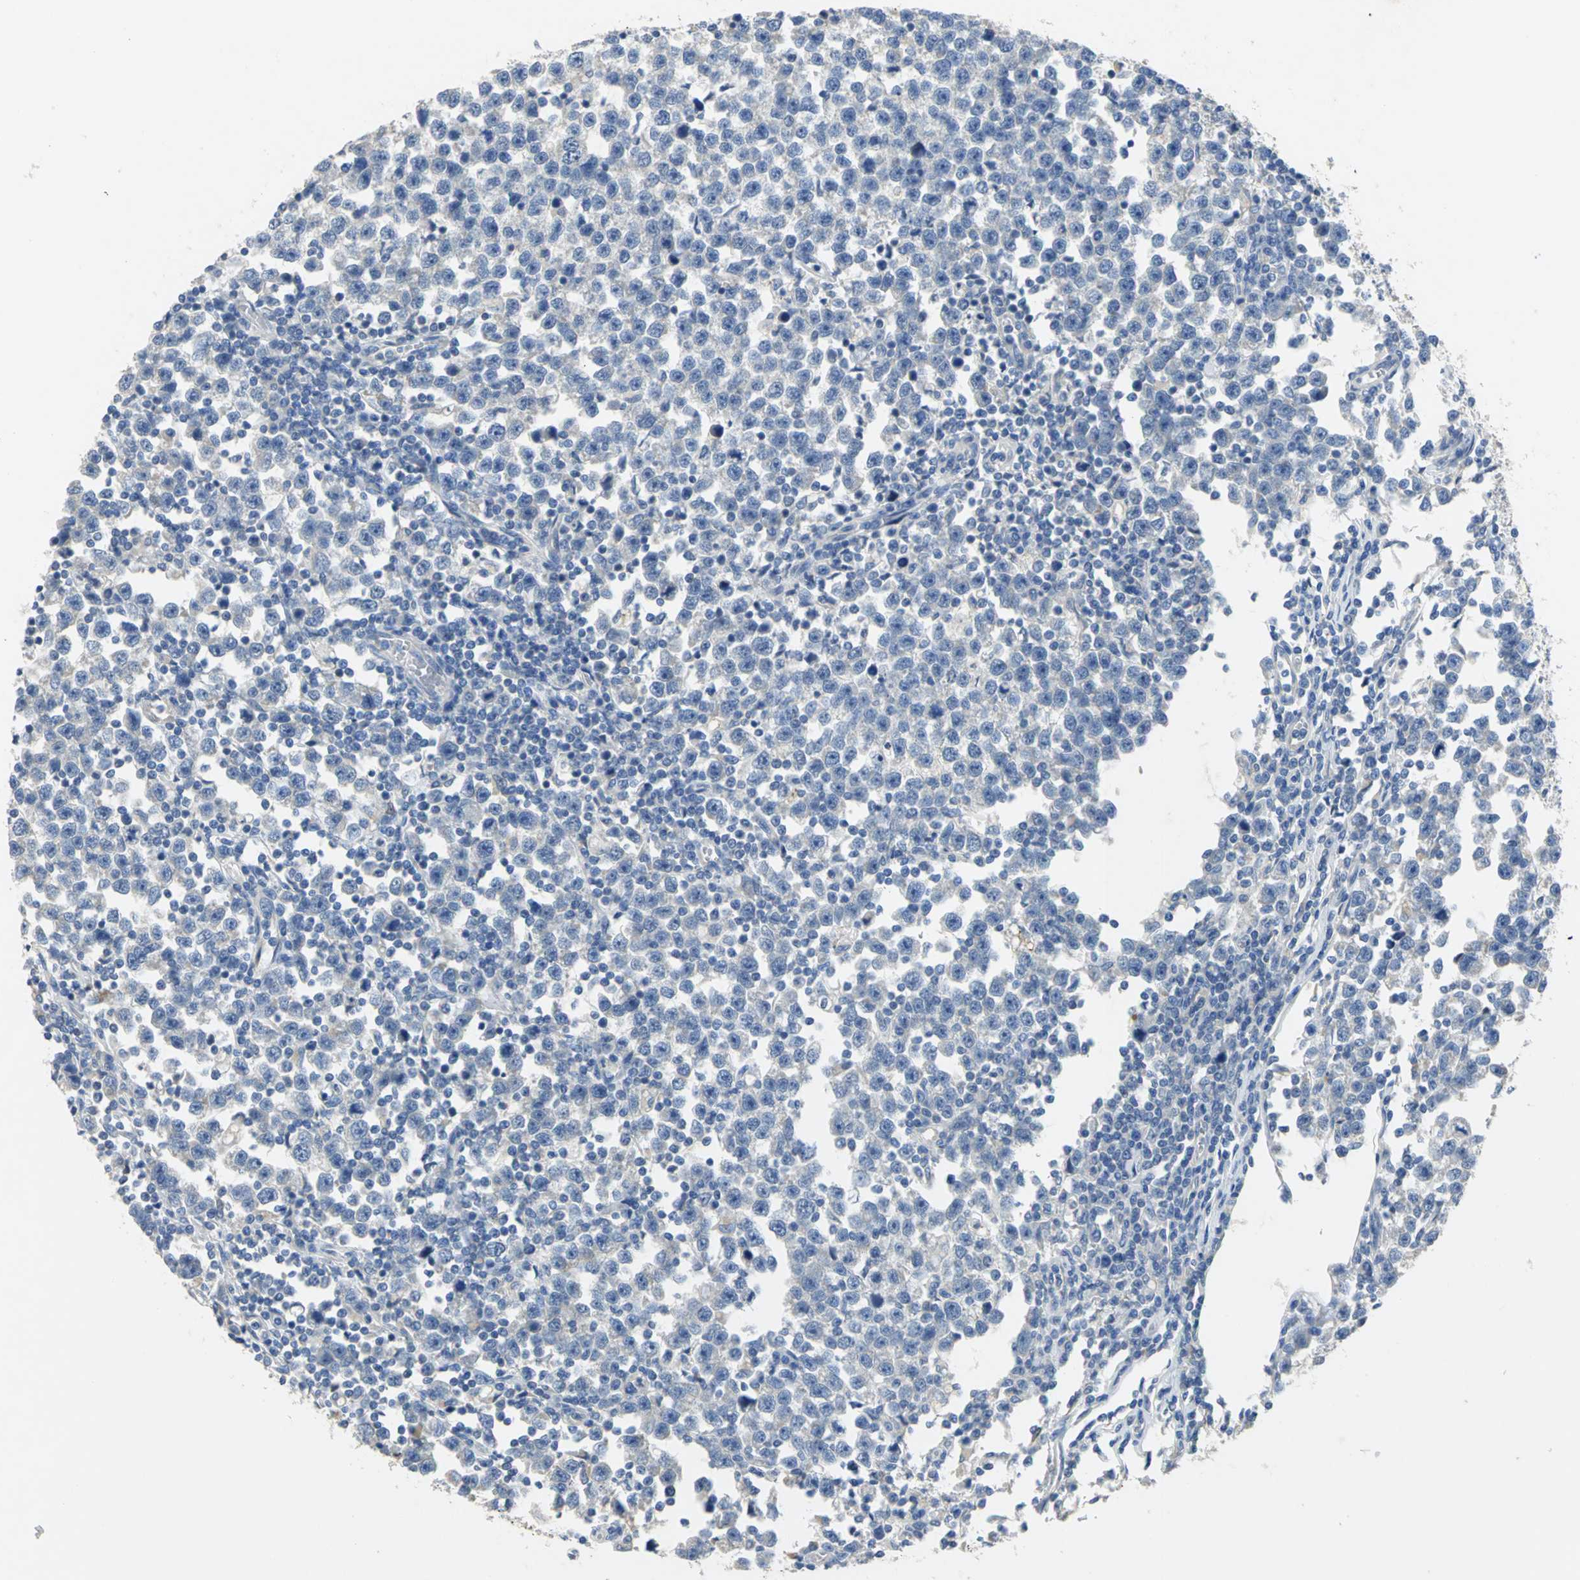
{"staining": {"intensity": "negative", "quantity": "none", "location": "none"}, "tissue": "testis cancer", "cell_type": "Tumor cells", "image_type": "cancer", "snomed": [{"axis": "morphology", "description": "Seminoma, NOS"}, {"axis": "topography", "description": "Testis"}], "caption": "There is no significant staining in tumor cells of testis seminoma.", "gene": "IL17RB", "patient": {"sex": "male", "age": 43}}